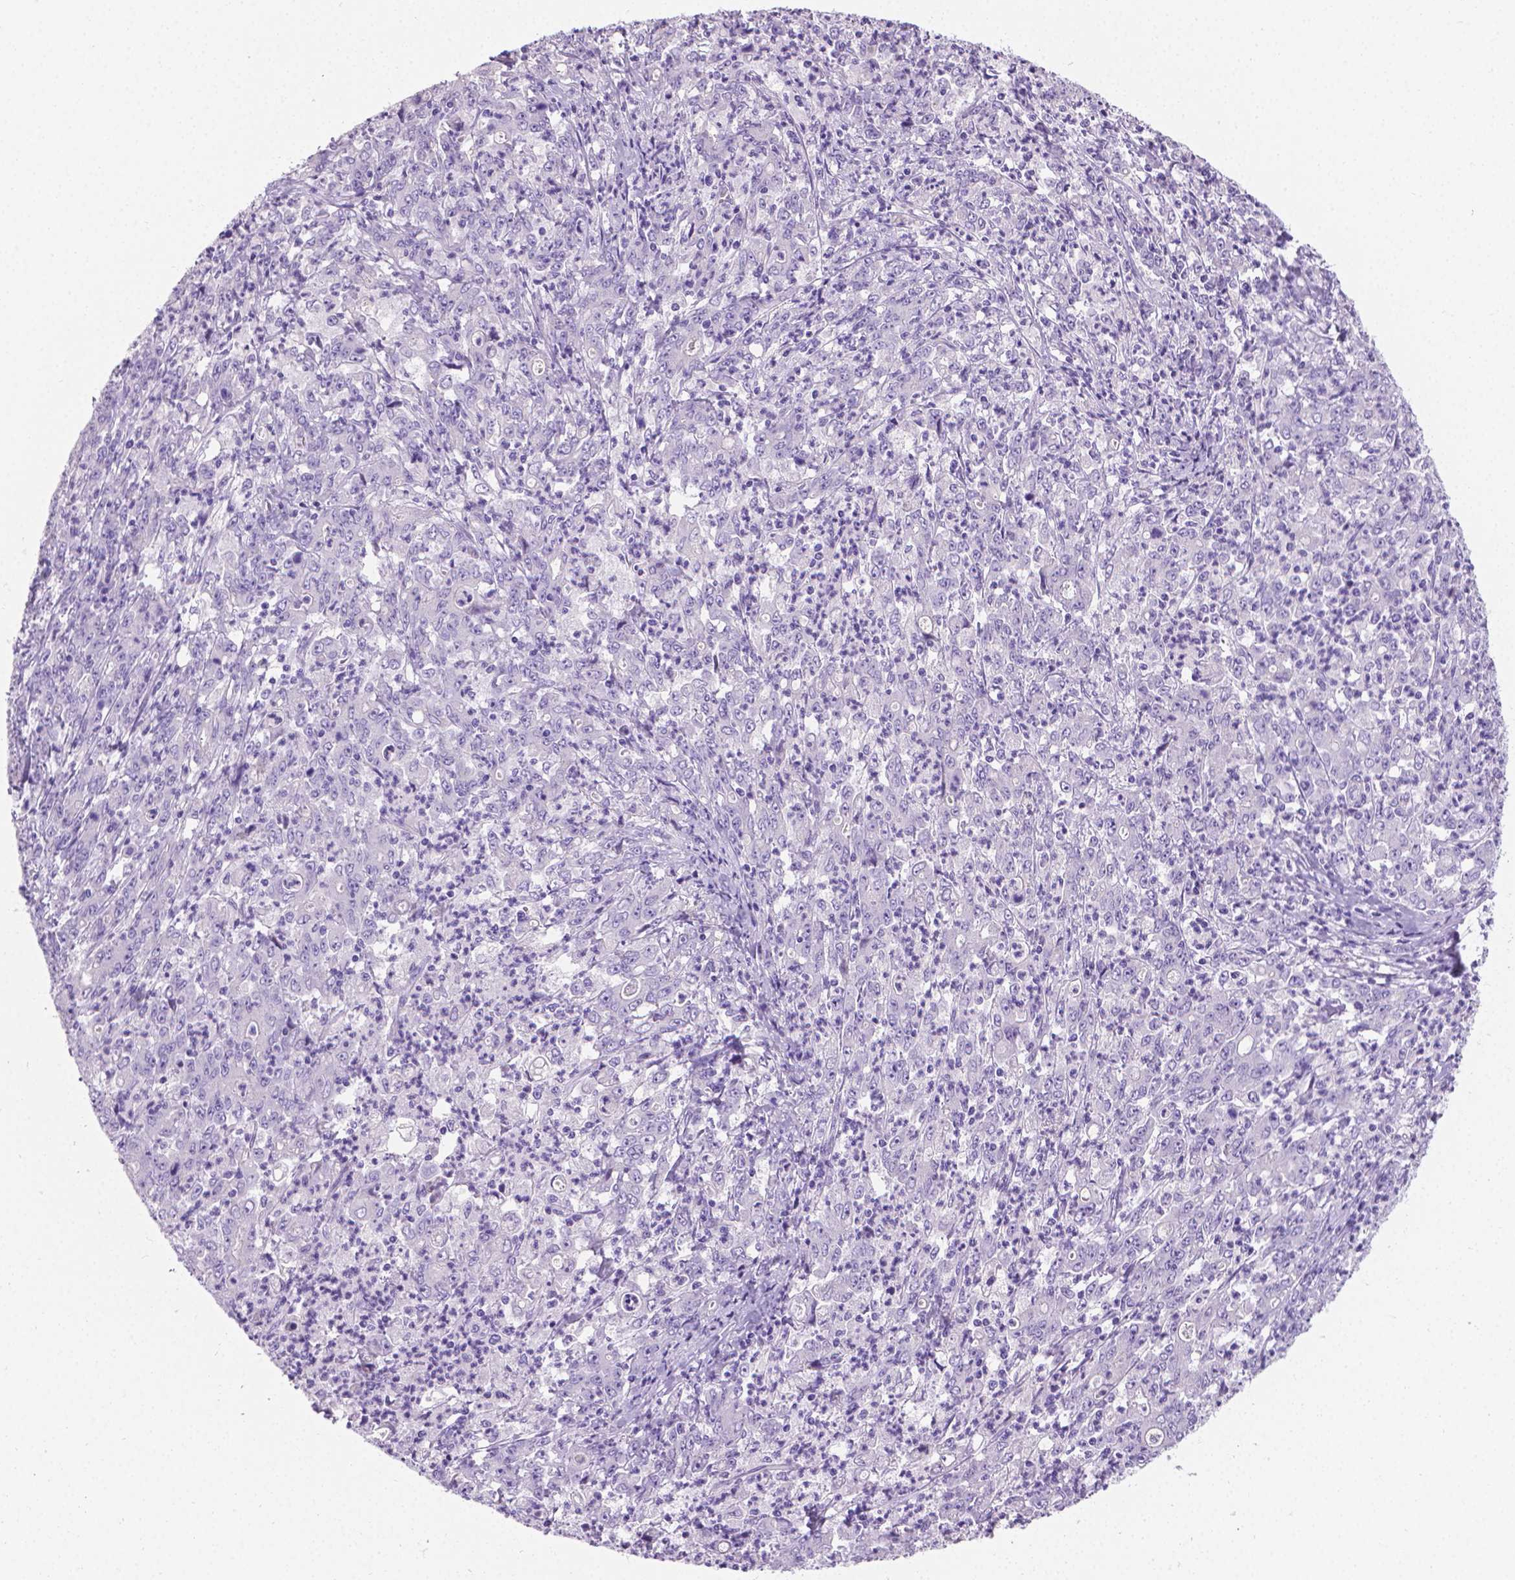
{"staining": {"intensity": "negative", "quantity": "none", "location": "none"}, "tissue": "stomach cancer", "cell_type": "Tumor cells", "image_type": "cancer", "snomed": [{"axis": "morphology", "description": "Adenocarcinoma, NOS"}, {"axis": "topography", "description": "Stomach, lower"}], "caption": "Immunohistochemical staining of stomach cancer demonstrates no significant expression in tumor cells. The staining was performed using DAB to visualize the protein expression in brown, while the nuclei were stained in blue with hematoxylin (Magnification: 20x).", "gene": "PNMA2", "patient": {"sex": "female", "age": 71}}